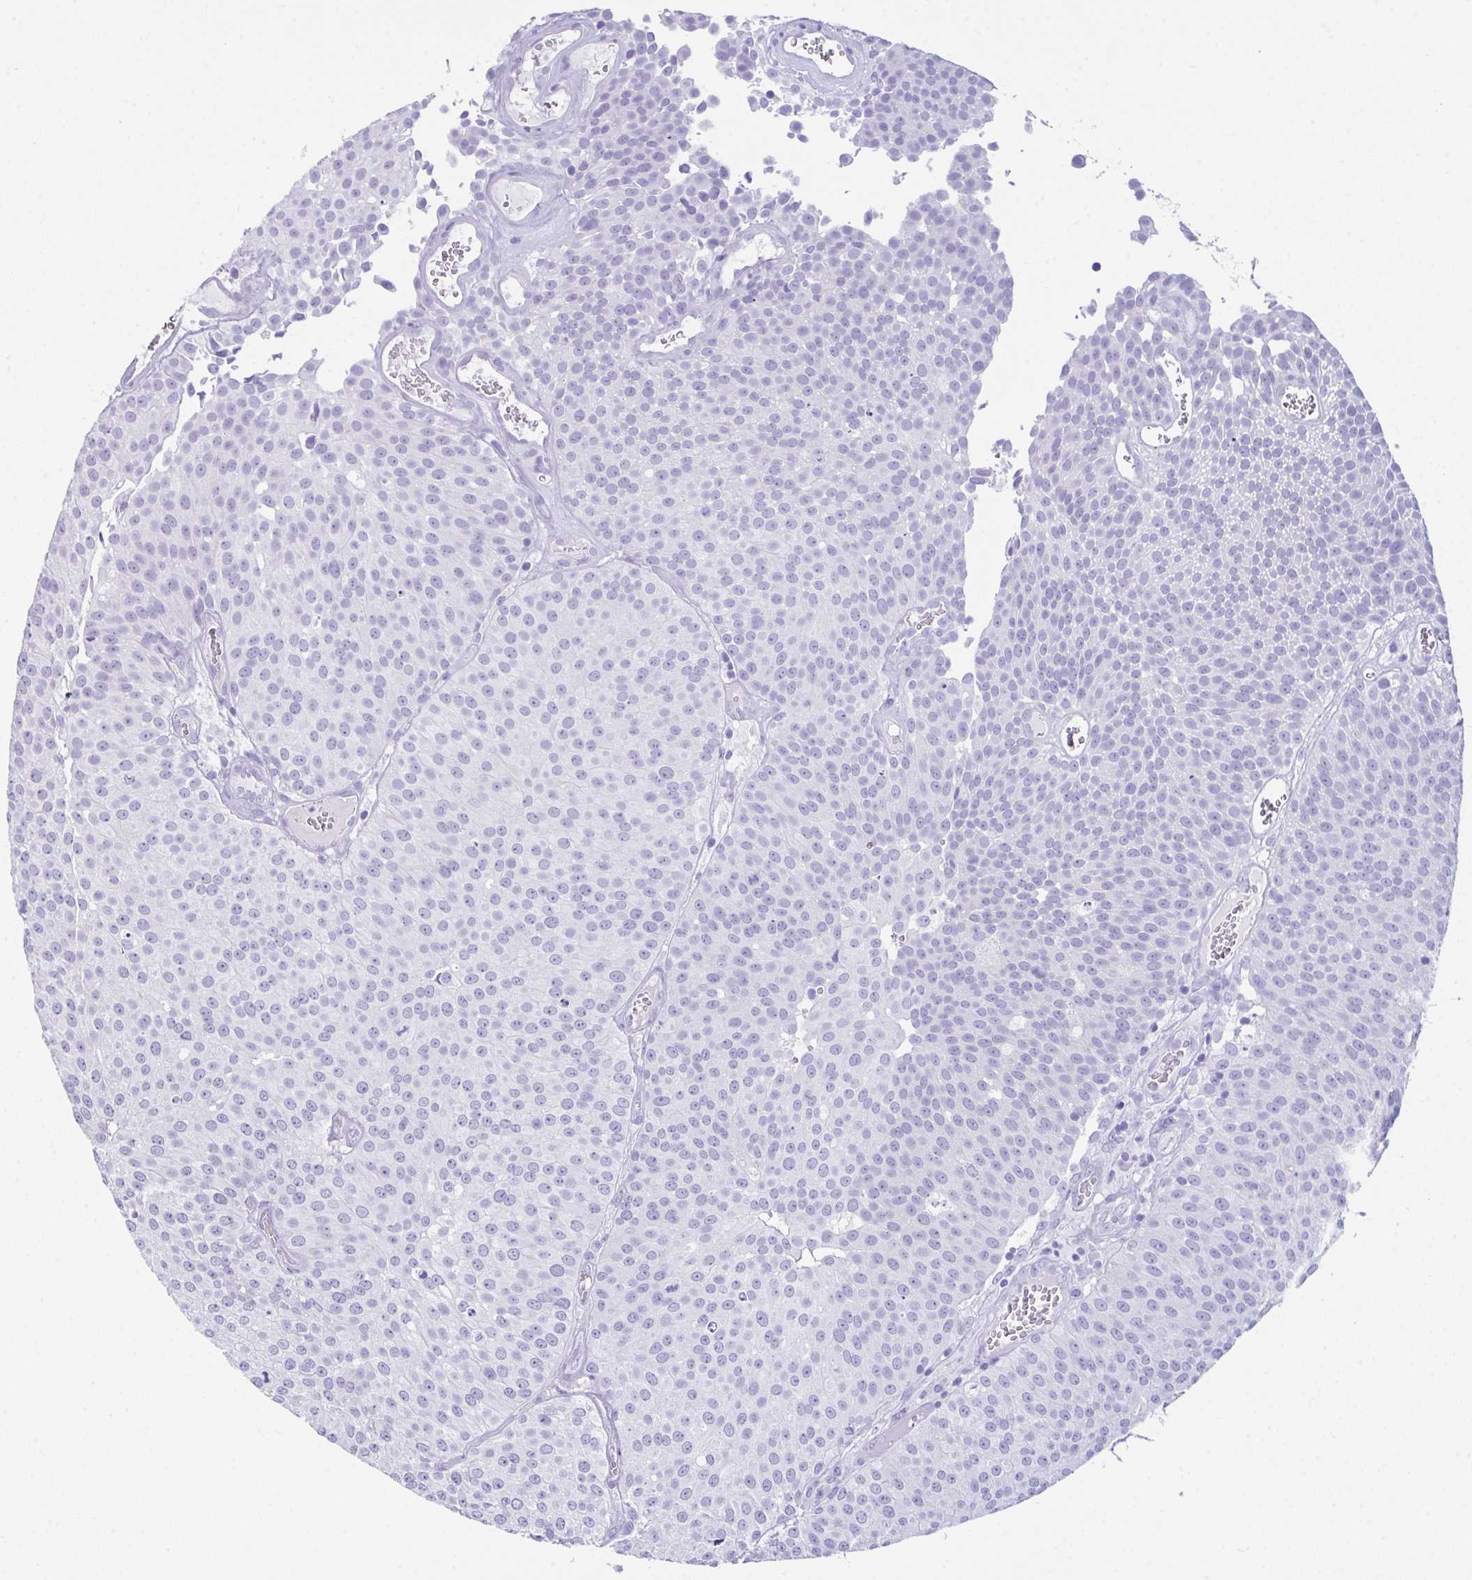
{"staining": {"intensity": "negative", "quantity": "none", "location": "none"}, "tissue": "urothelial cancer", "cell_type": "Tumor cells", "image_type": "cancer", "snomed": [{"axis": "morphology", "description": "Urothelial carcinoma, Low grade"}, {"axis": "topography", "description": "Urinary bladder"}], "caption": "Immunohistochemistry image of neoplastic tissue: urothelial carcinoma (low-grade) stained with DAB (3,3'-diaminobenzidine) shows no significant protein staining in tumor cells. Brightfield microscopy of immunohistochemistry (IHC) stained with DAB (3,3'-diaminobenzidine) (brown) and hematoxylin (blue), captured at high magnification.", "gene": "LGALS4", "patient": {"sex": "female", "age": 79}}